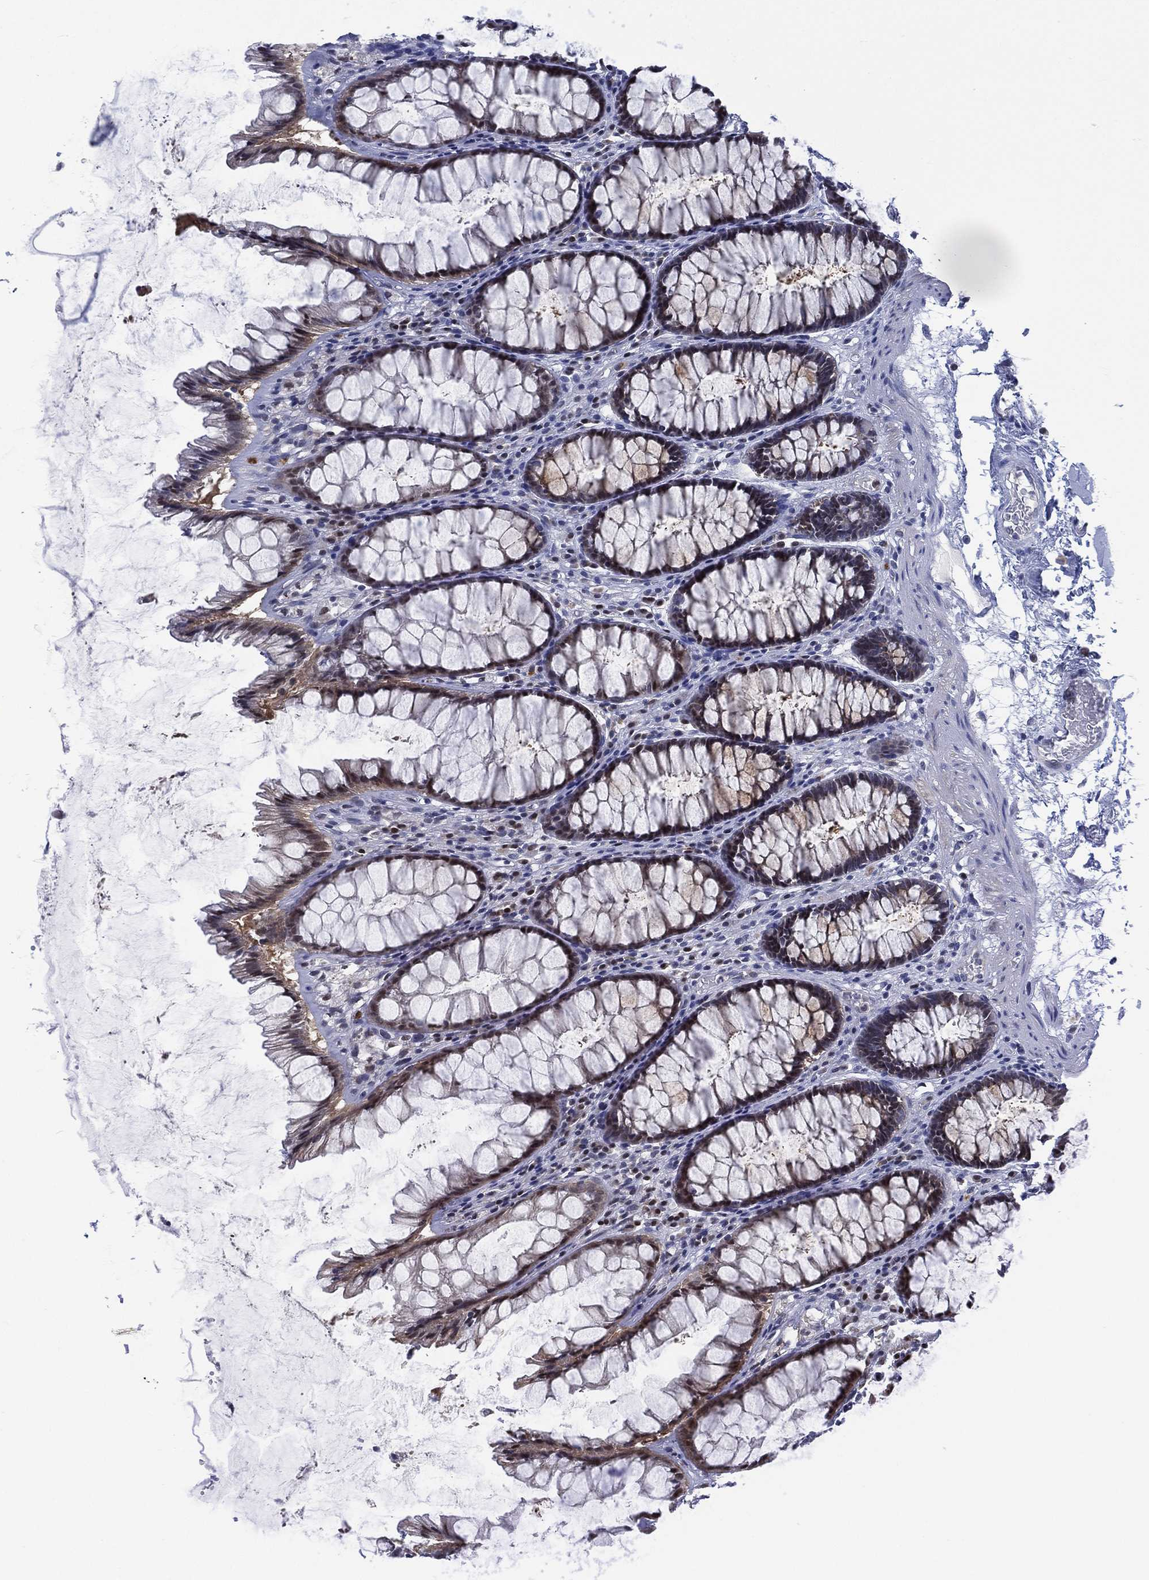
{"staining": {"intensity": "weak", "quantity": "<25%", "location": "cytoplasmic/membranous"}, "tissue": "rectum", "cell_type": "Glandular cells", "image_type": "normal", "snomed": [{"axis": "morphology", "description": "Normal tissue, NOS"}, {"axis": "topography", "description": "Rectum"}], "caption": "This is a micrograph of IHC staining of unremarkable rectum, which shows no positivity in glandular cells.", "gene": "SLC4A4", "patient": {"sex": "male", "age": 72}}